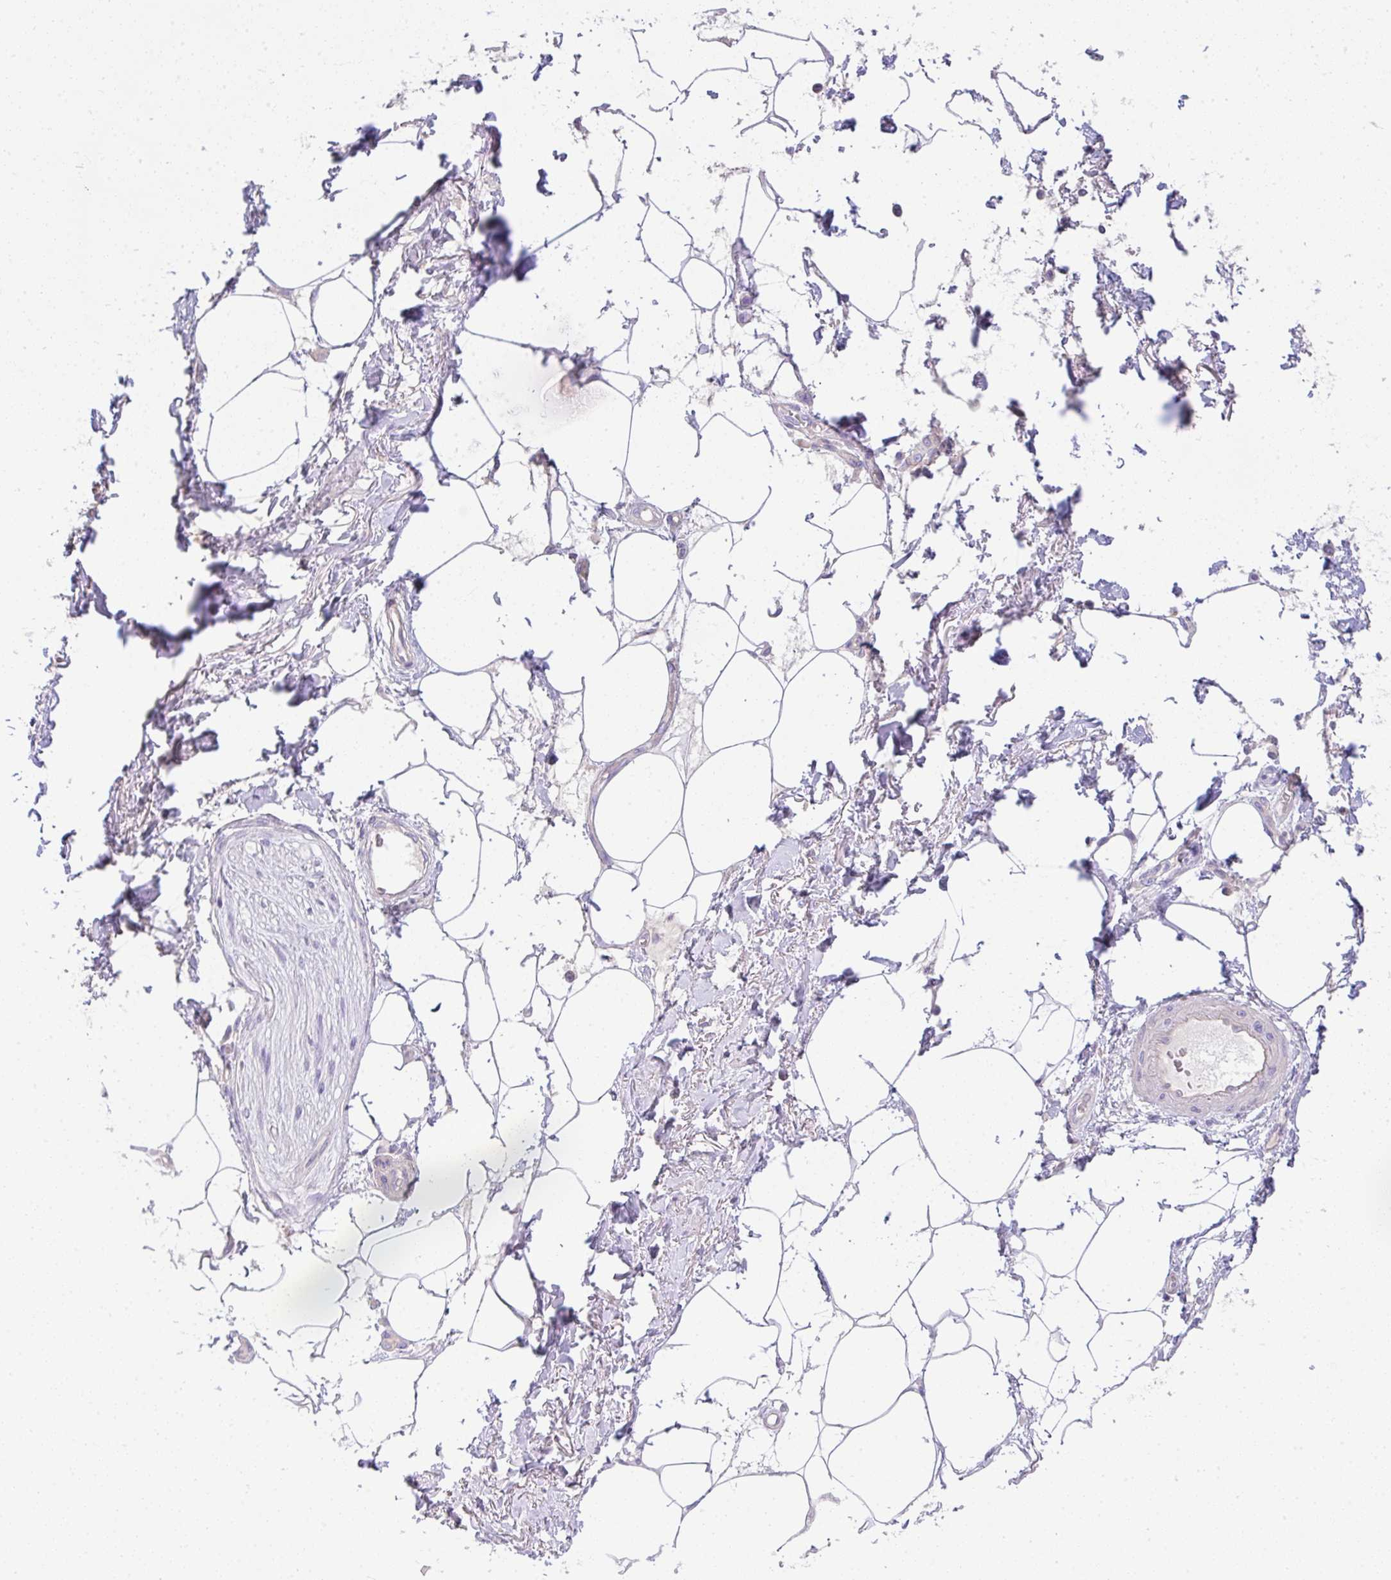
{"staining": {"intensity": "negative", "quantity": "none", "location": "none"}, "tissue": "adipose tissue", "cell_type": "Adipocytes", "image_type": "normal", "snomed": [{"axis": "morphology", "description": "Normal tissue, NOS"}, {"axis": "topography", "description": "Vagina"}, {"axis": "topography", "description": "Peripheral nerve tissue"}], "caption": "Immunohistochemistry (IHC) histopathology image of unremarkable human adipose tissue stained for a protein (brown), which exhibits no expression in adipocytes.", "gene": "FILIP1", "patient": {"sex": "female", "age": 71}}